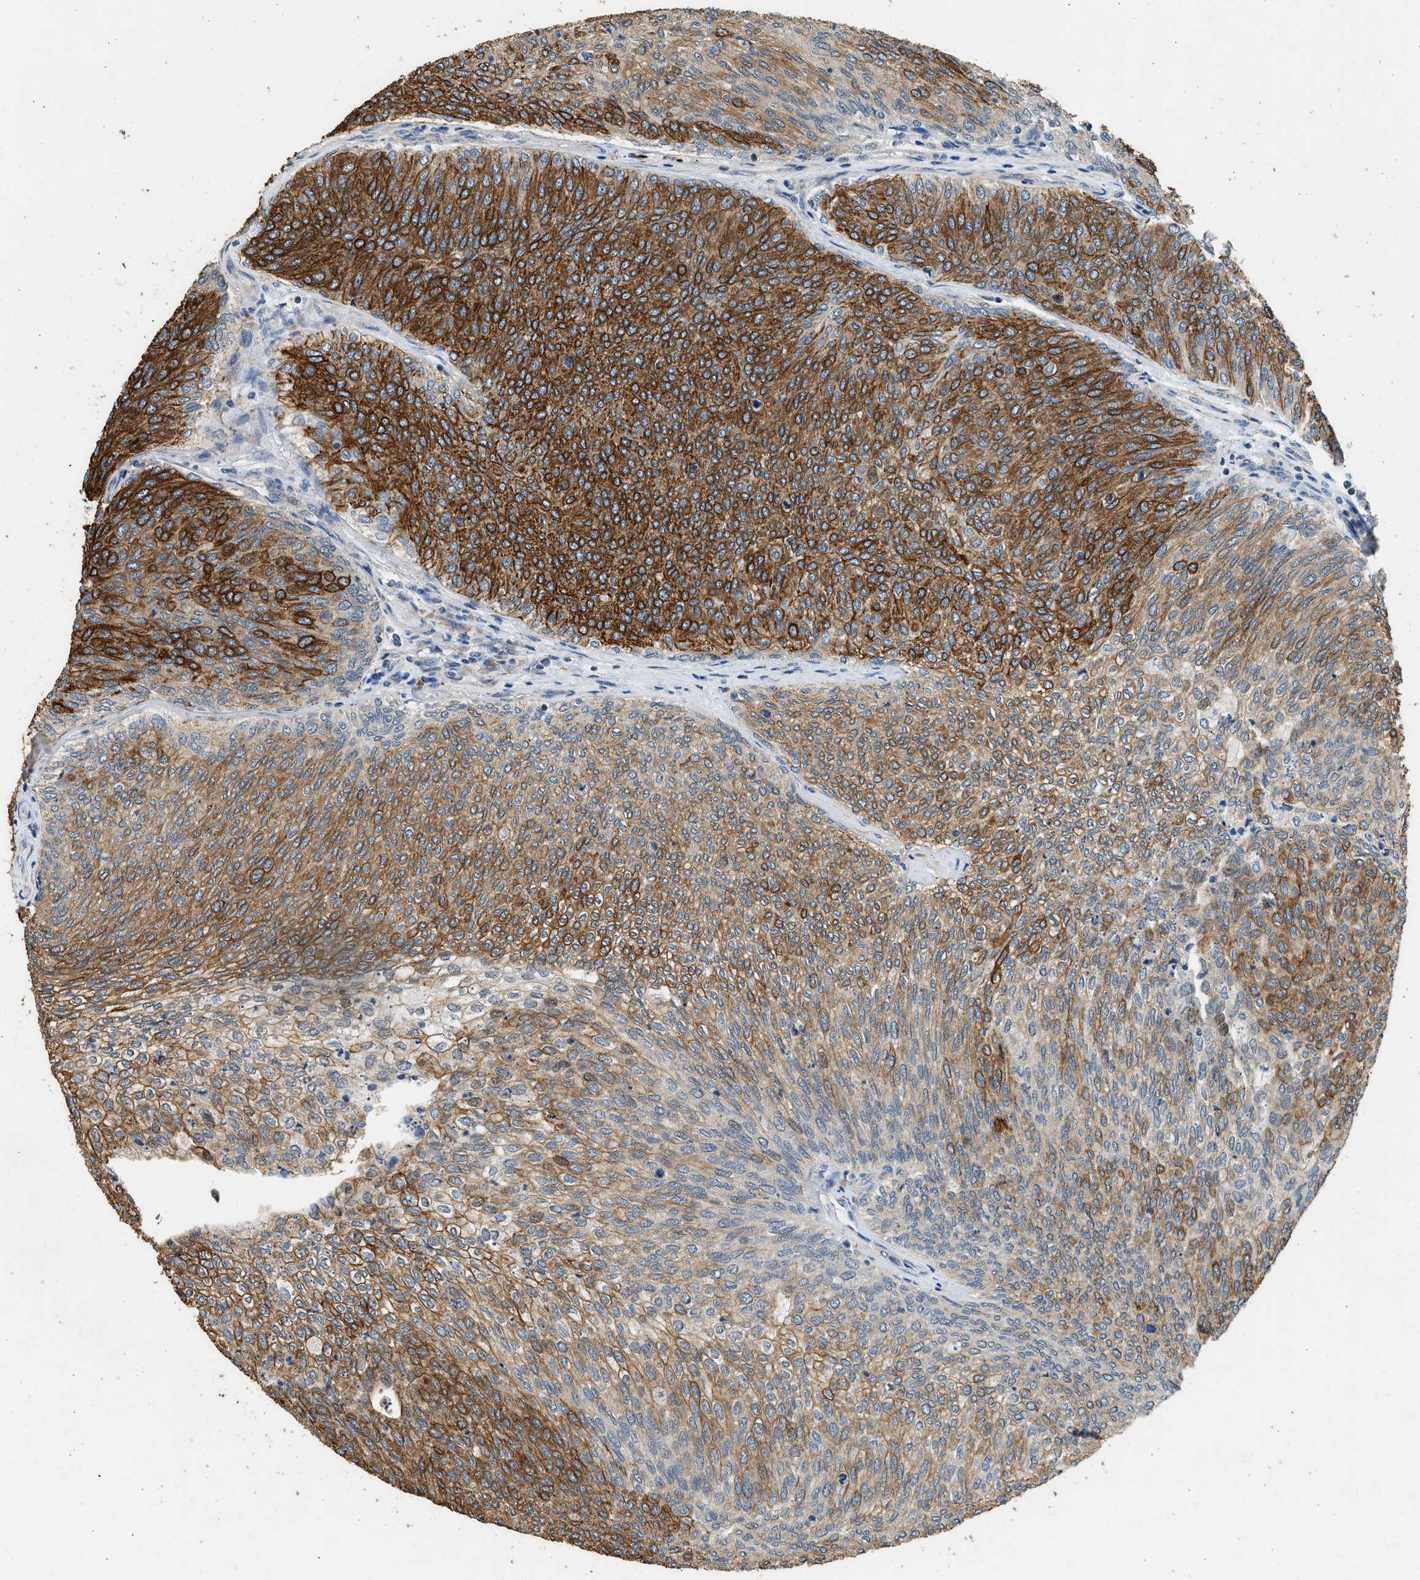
{"staining": {"intensity": "strong", "quantity": "25%-75%", "location": "cytoplasmic/membranous"}, "tissue": "urothelial cancer", "cell_type": "Tumor cells", "image_type": "cancer", "snomed": [{"axis": "morphology", "description": "Urothelial carcinoma, Low grade"}, {"axis": "topography", "description": "Urinary bladder"}], "caption": "Urothelial cancer was stained to show a protein in brown. There is high levels of strong cytoplasmic/membranous positivity in approximately 25%-75% of tumor cells.", "gene": "PCLO", "patient": {"sex": "female", "age": 79}}